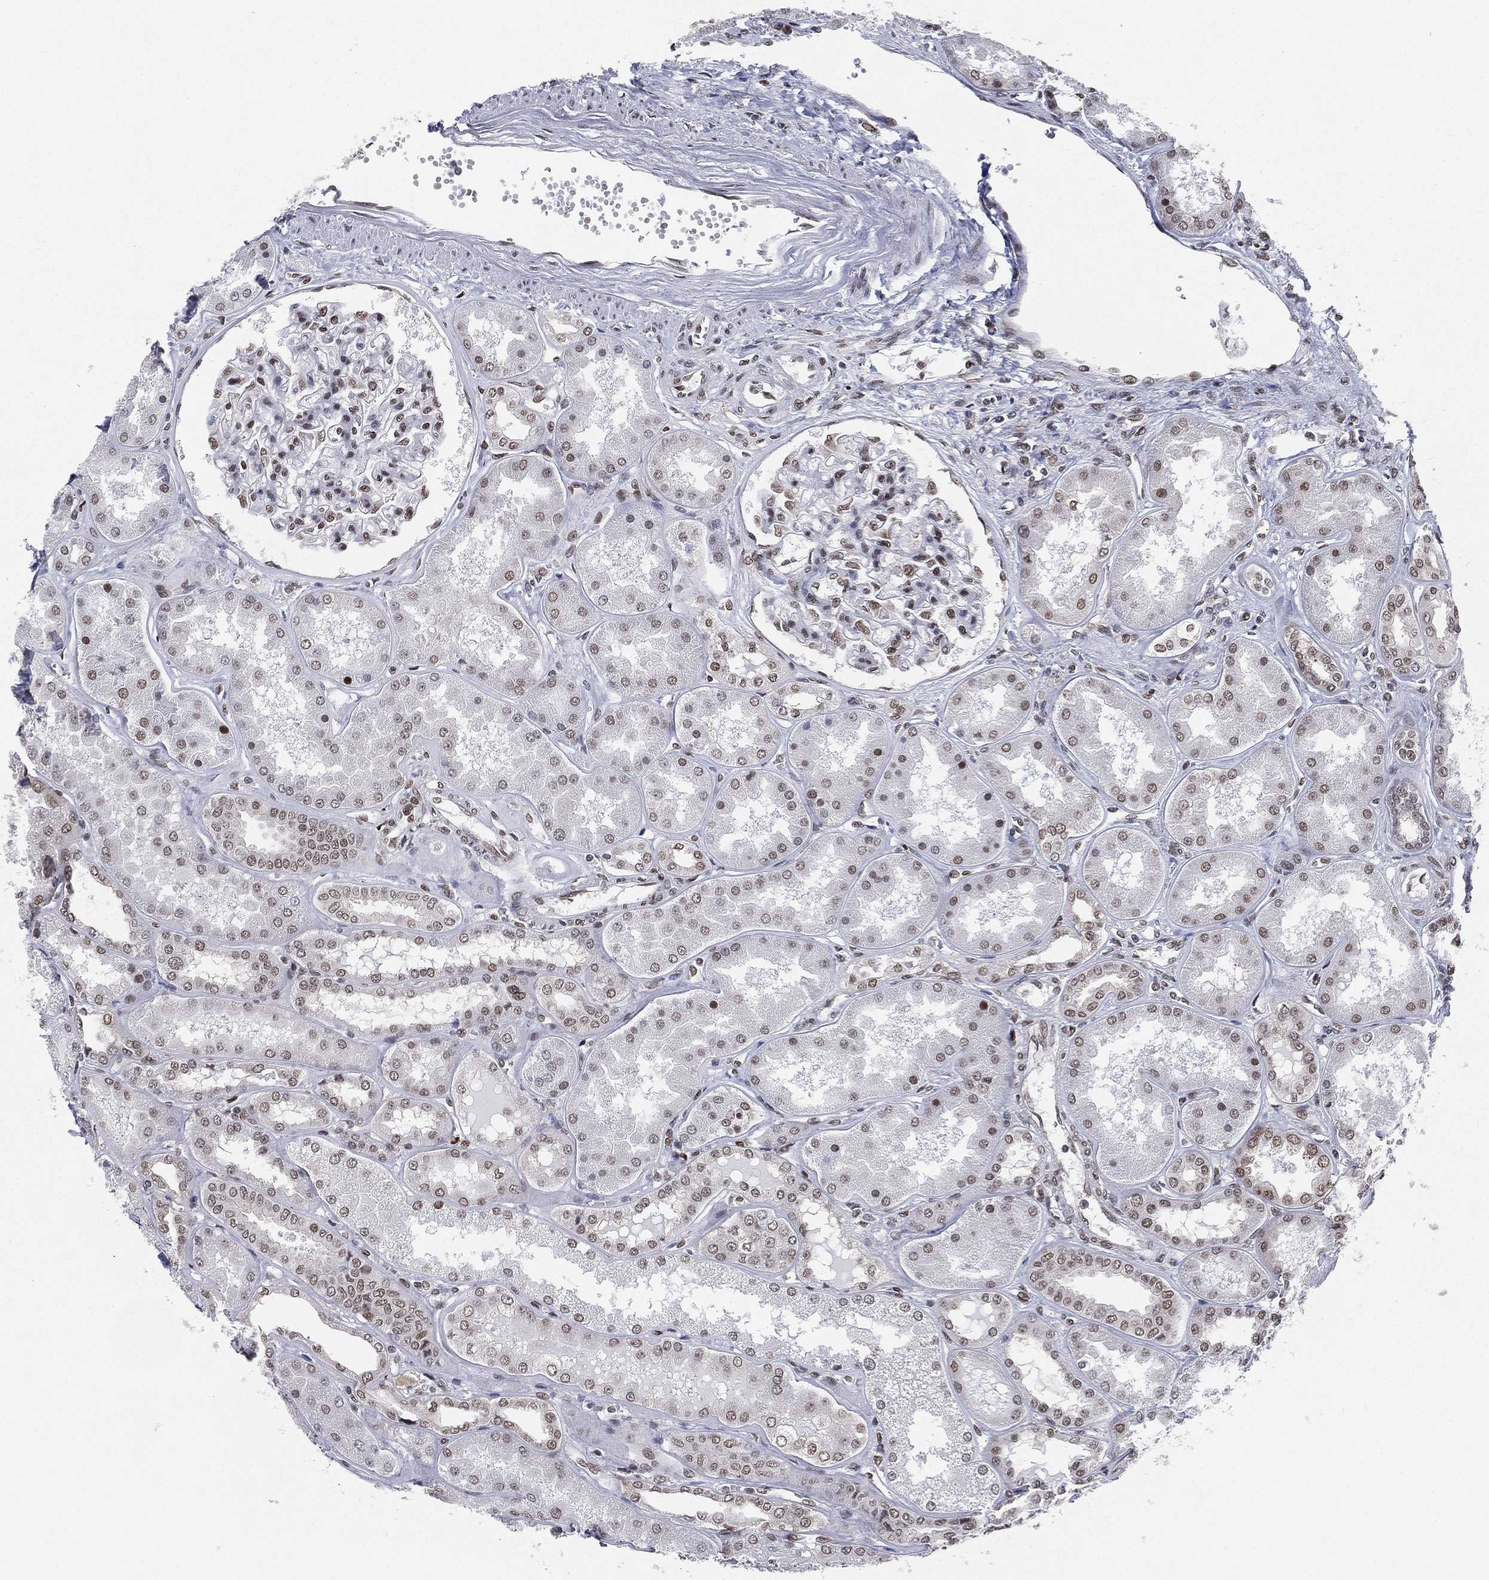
{"staining": {"intensity": "moderate", "quantity": "25%-75%", "location": "nuclear"}, "tissue": "kidney", "cell_type": "Cells in glomeruli", "image_type": "normal", "snomed": [{"axis": "morphology", "description": "Normal tissue, NOS"}, {"axis": "topography", "description": "Kidney"}], "caption": "Protein expression analysis of benign human kidney reveals moderate nuclear expression in about 25%-75% of cells in glomeruli. Nuclei are stained in blue.", "gene": "FUBP3", "patient": {"sex": "female", "age": 56}}